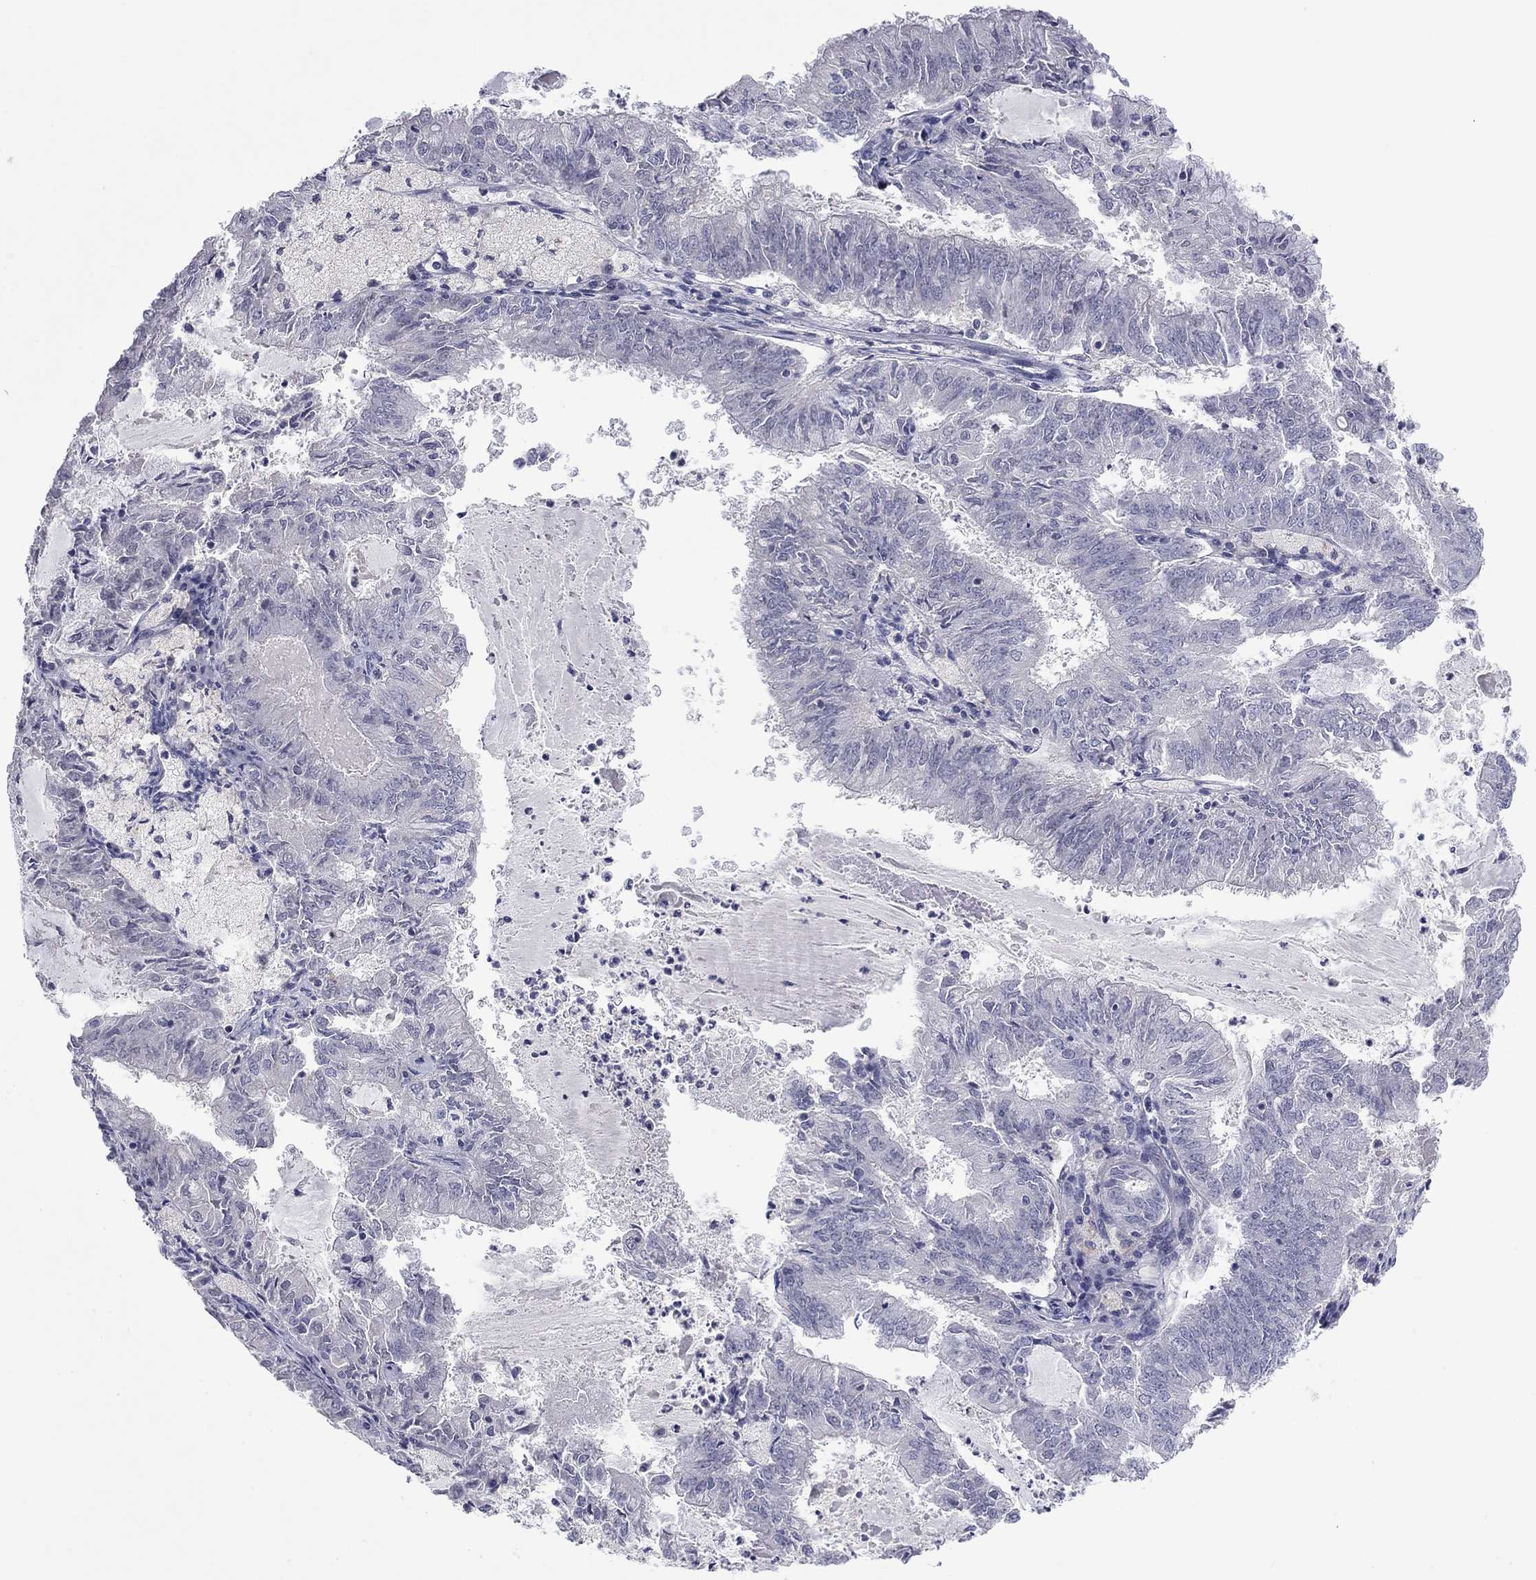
{"staining": {"intensity": "negative", "quantity": "none", "location": "none"}, "tissue": "endometrial cancer", "cell_type": "Tumor cells", "image_type": "cancer", "snomed": [{"axis": "morphology", "description": "Adenocarcinoma, NOS"}, {"axis": "topography", "description": "Endometrium"}], "caption": "DAB (3,3'-diaminobenzidine) immunohistochemical staining of endometrial adenocarcinoma reveals no significant expression in tumor cells. The staining is performed using DAB brown chromogen with nuclei counter-stained in using hematoxylin.", "gene": "IP6K3", "patient": {"sex": "female", "age": 57}}